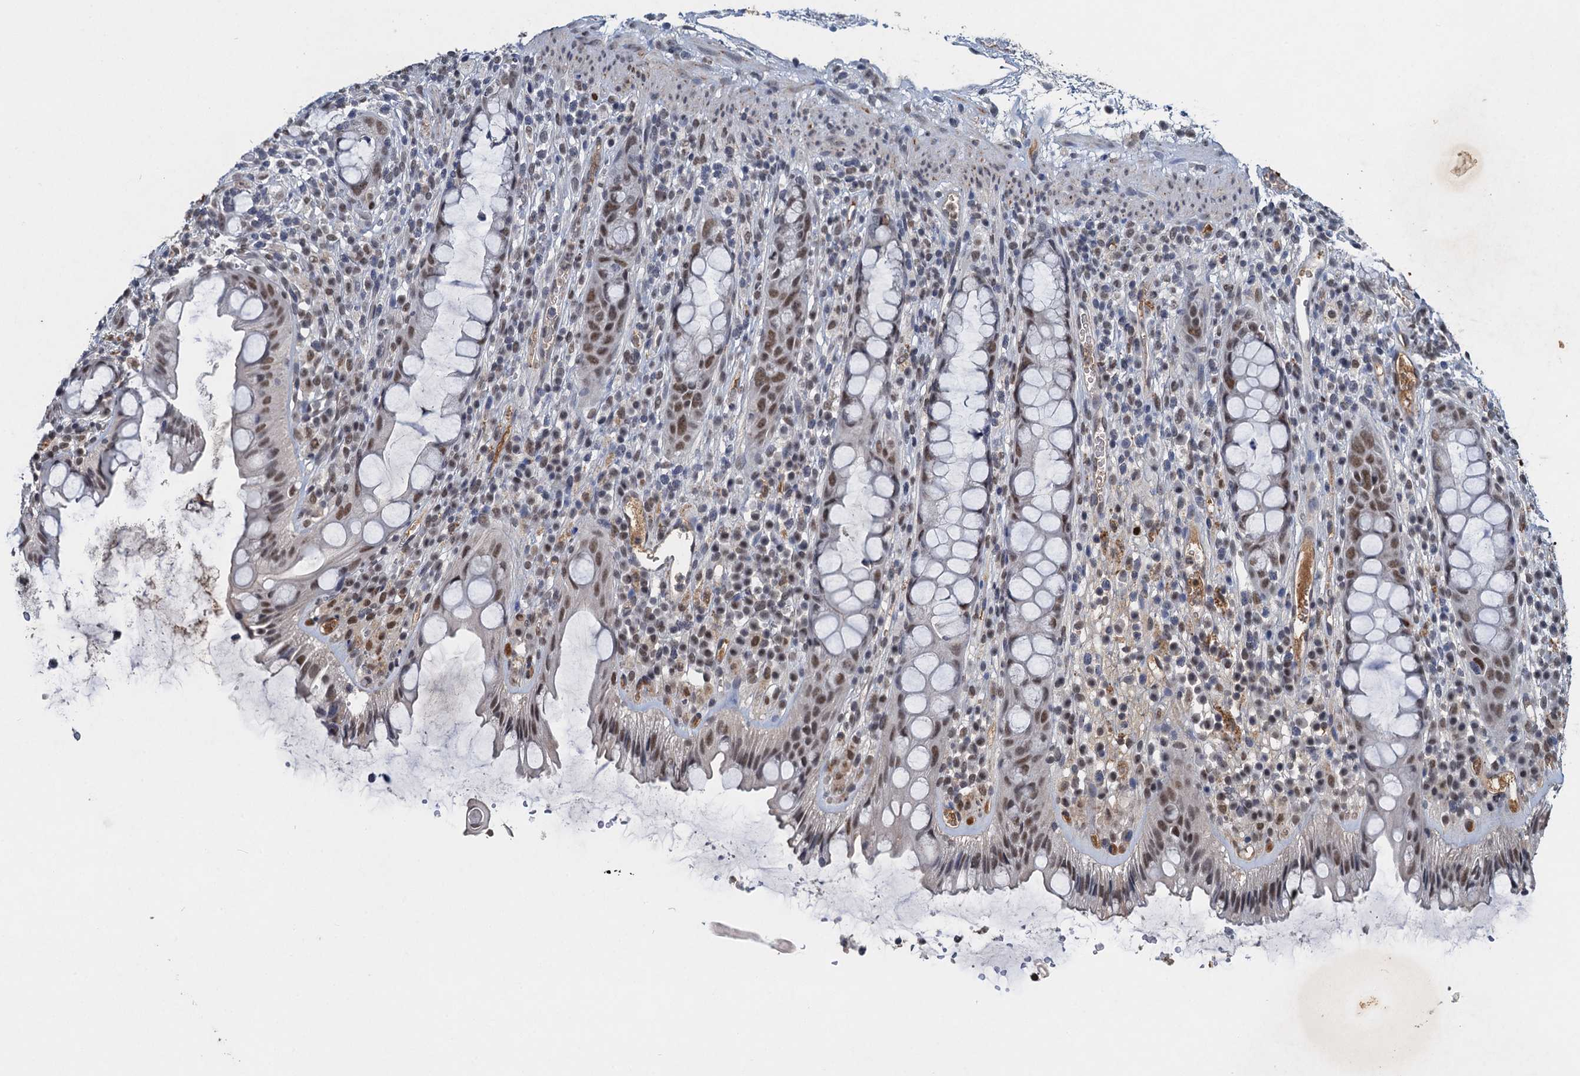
{"staining": {"intensity": "moderate", "quantity": "25%-75%", "location": "nuclear"}, "tissue": "rectum", "cell_type": "Glandular cells", "image_type": "normal", "snomed": [{"axis": "morphology", "description": "Normal tissue, NOS"}, {"axis": "topography", "description": "Rectum"}], "caption": "Benign rectum was stained to show a protein in brown. There is medium levels of moderate nuclear expression in about 25%-75% of glandular cells. (IHC, brightfield microscopy, high magnification).", "gene": "CSTF3", "patient": {"sex": "female", "age": 57}}